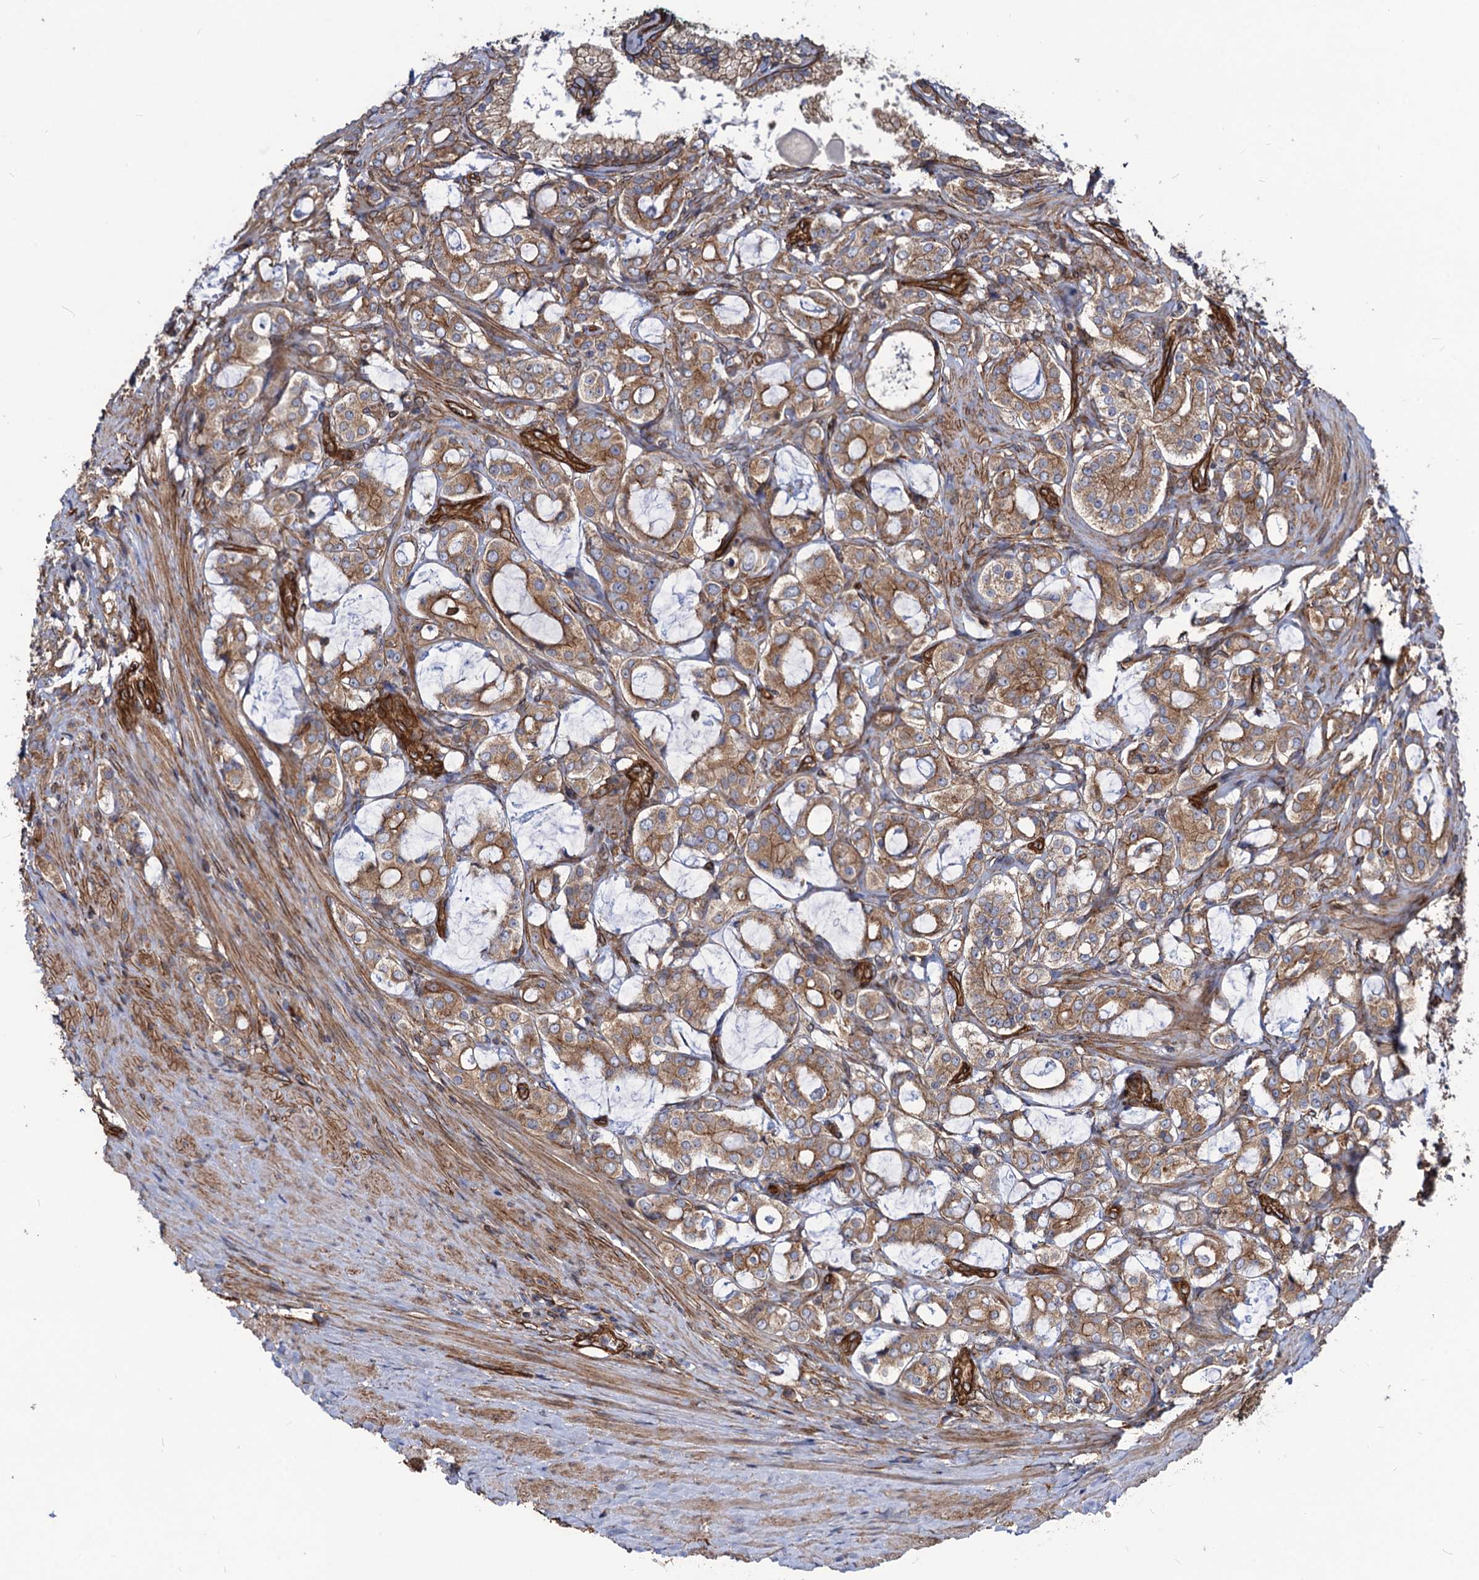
{"staining": {"intensity": "moderate", "quantity": ">75%", "location": "cytoplasmic/membranous"}, "tissue": "prostate cancer", "cell_type": "Tumor cells", "image_type": "cancer", "snomed": [{"axis": "morphology", "description": "Adenocarcinoma, High grade"}, {"axis": "topography", "description": "Prostate"}], "caption": "Prostate cancer (adenocarcinoma (high-grade)) was stained to show a protein in brown. There is medium levels of moderate cytoplasmic/membranous staining in approximately >75% of tumor cells.", "gene": "CIP2A", "patient": {"sex": "male", "age": 63}}